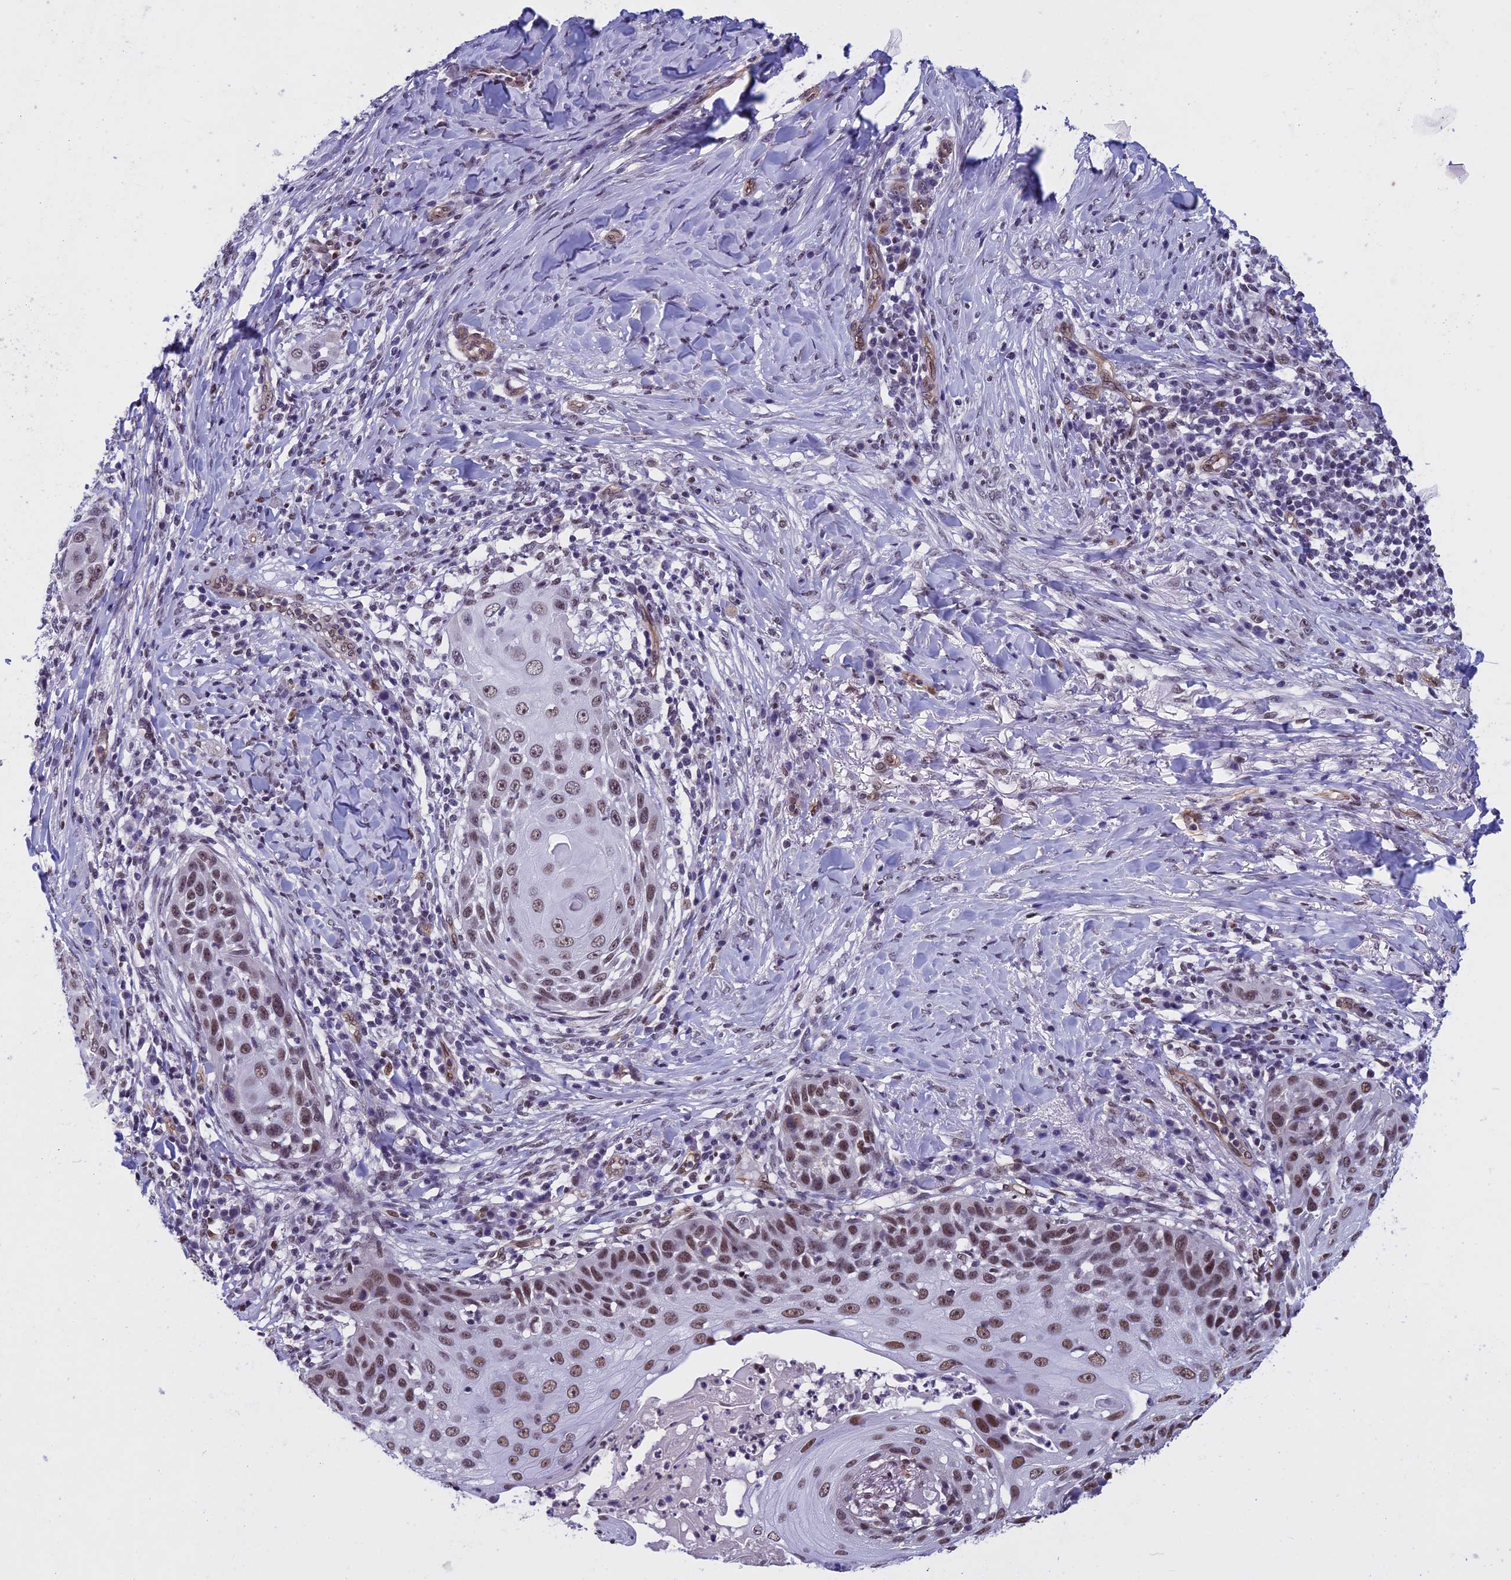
{"staining": {"intensity": "moderate", "quantity": ">75%", "location": "nuclear"}, "tissue": "skin cancer", "cell_type": "Tumor cells", "image_type": "cancer", "snomed": [{"axis": "morphology", "description": "Squamous cell carcinoma, NOS"}, {"axis": "topography", "description": "Skin"}], "caption": "This is a micrograph of IHC staining of skin cancer (squamous cell carcinoma), which shows moderate expression in the nuclear of tumor cells.", "gene": "NIPBL", "patient": {"sex": "female", "age": 44}}